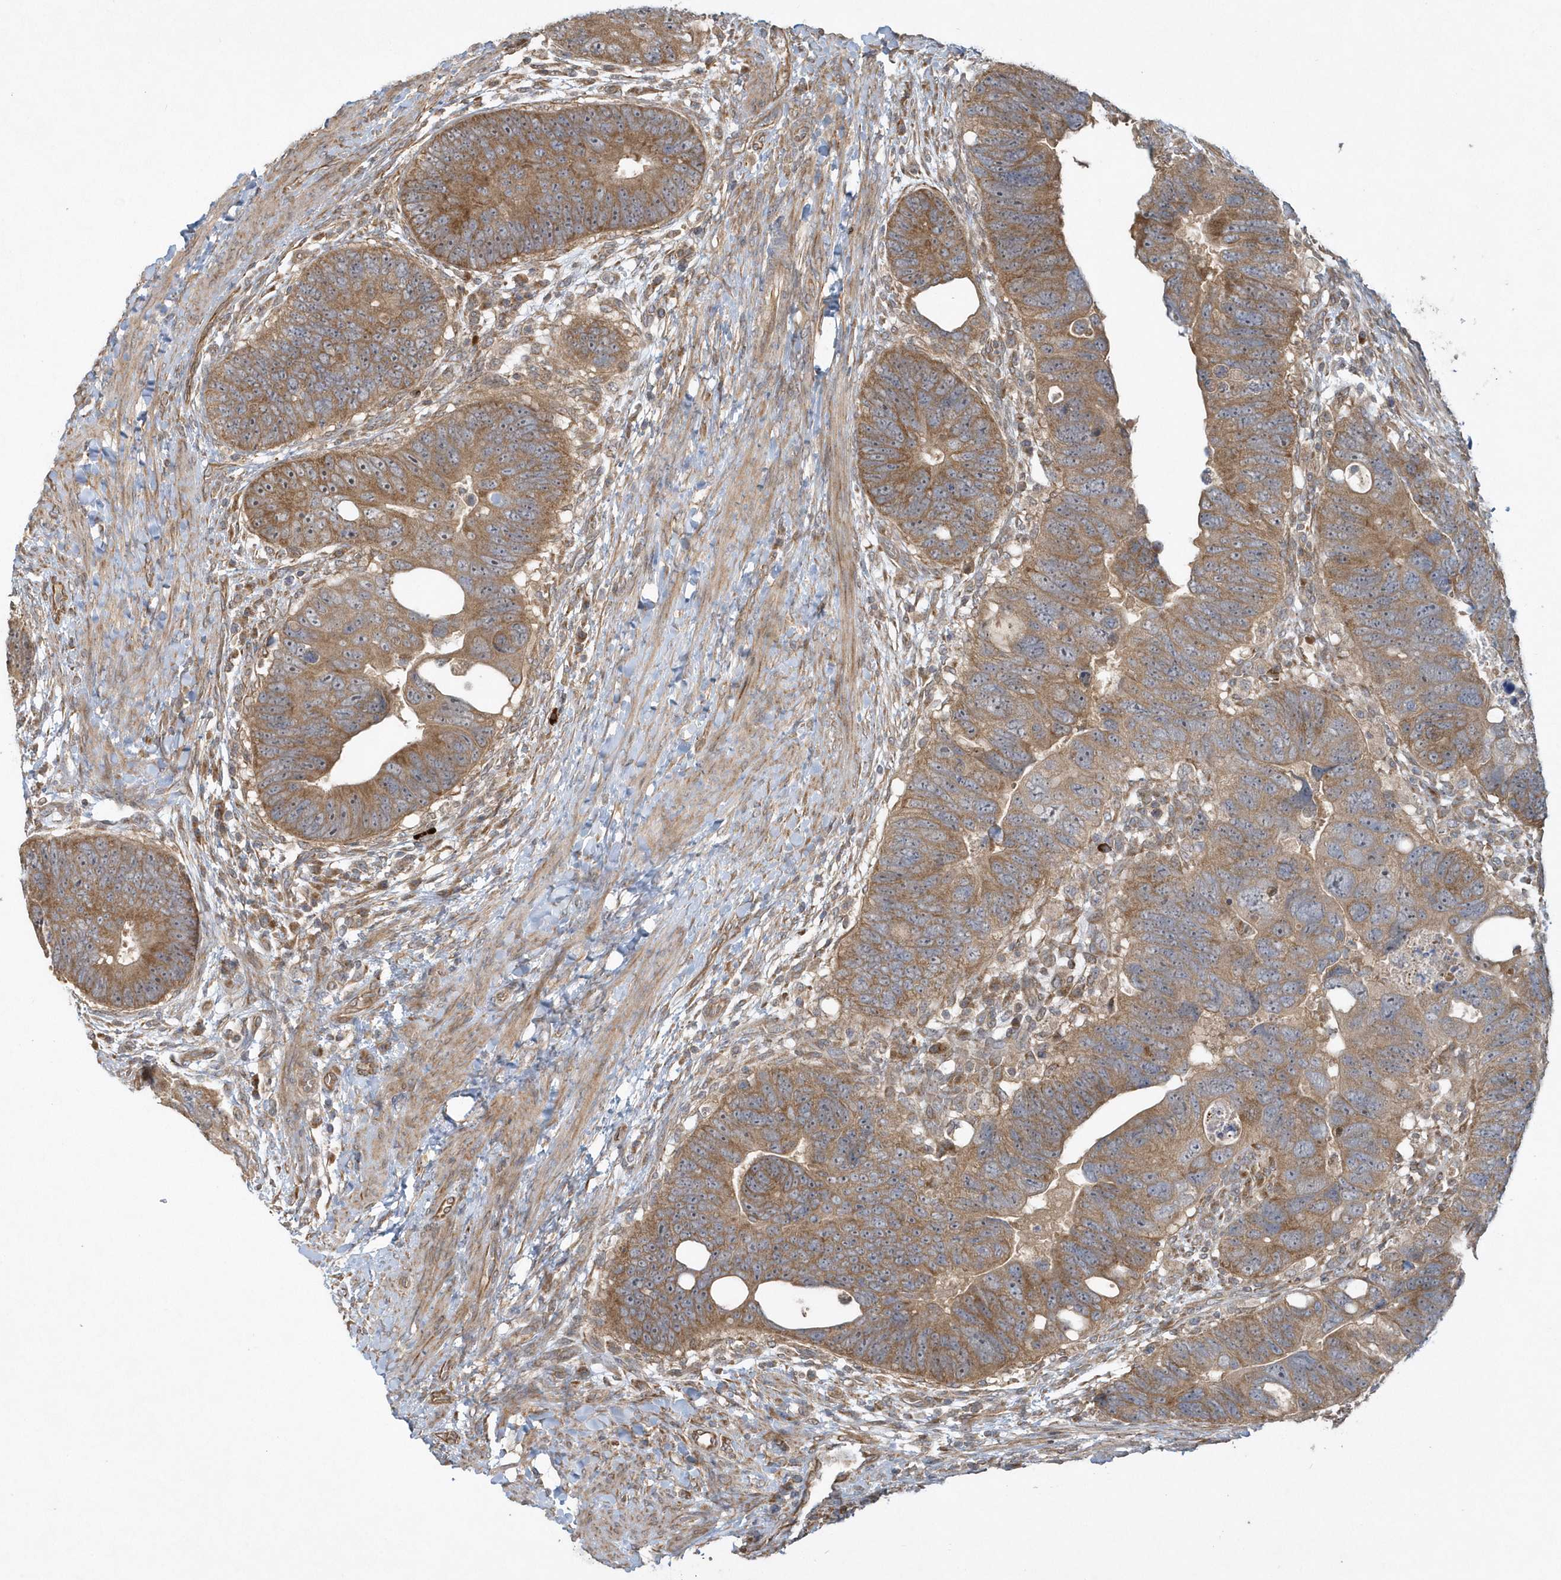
{"staining": {"intensity": "moderate", "quantity": ">75%", "location": "cytoplasmic/membranous"}, "tissue": "colorectal cancer", "cell_type": "Tumor cells", "image_type": "cancer", "snomed": [{"axis": "morphology", "description": "Adenocarcinoma, NOS"}, {"axis": "topography", "description": "Rectum"}], "caption": "Adenocarcinoma (colorectal) stained with a protein marker displays moderate staining in tumor cells.", "gene": "THG1L", "patient": {"sex": "male", "age": 59}}